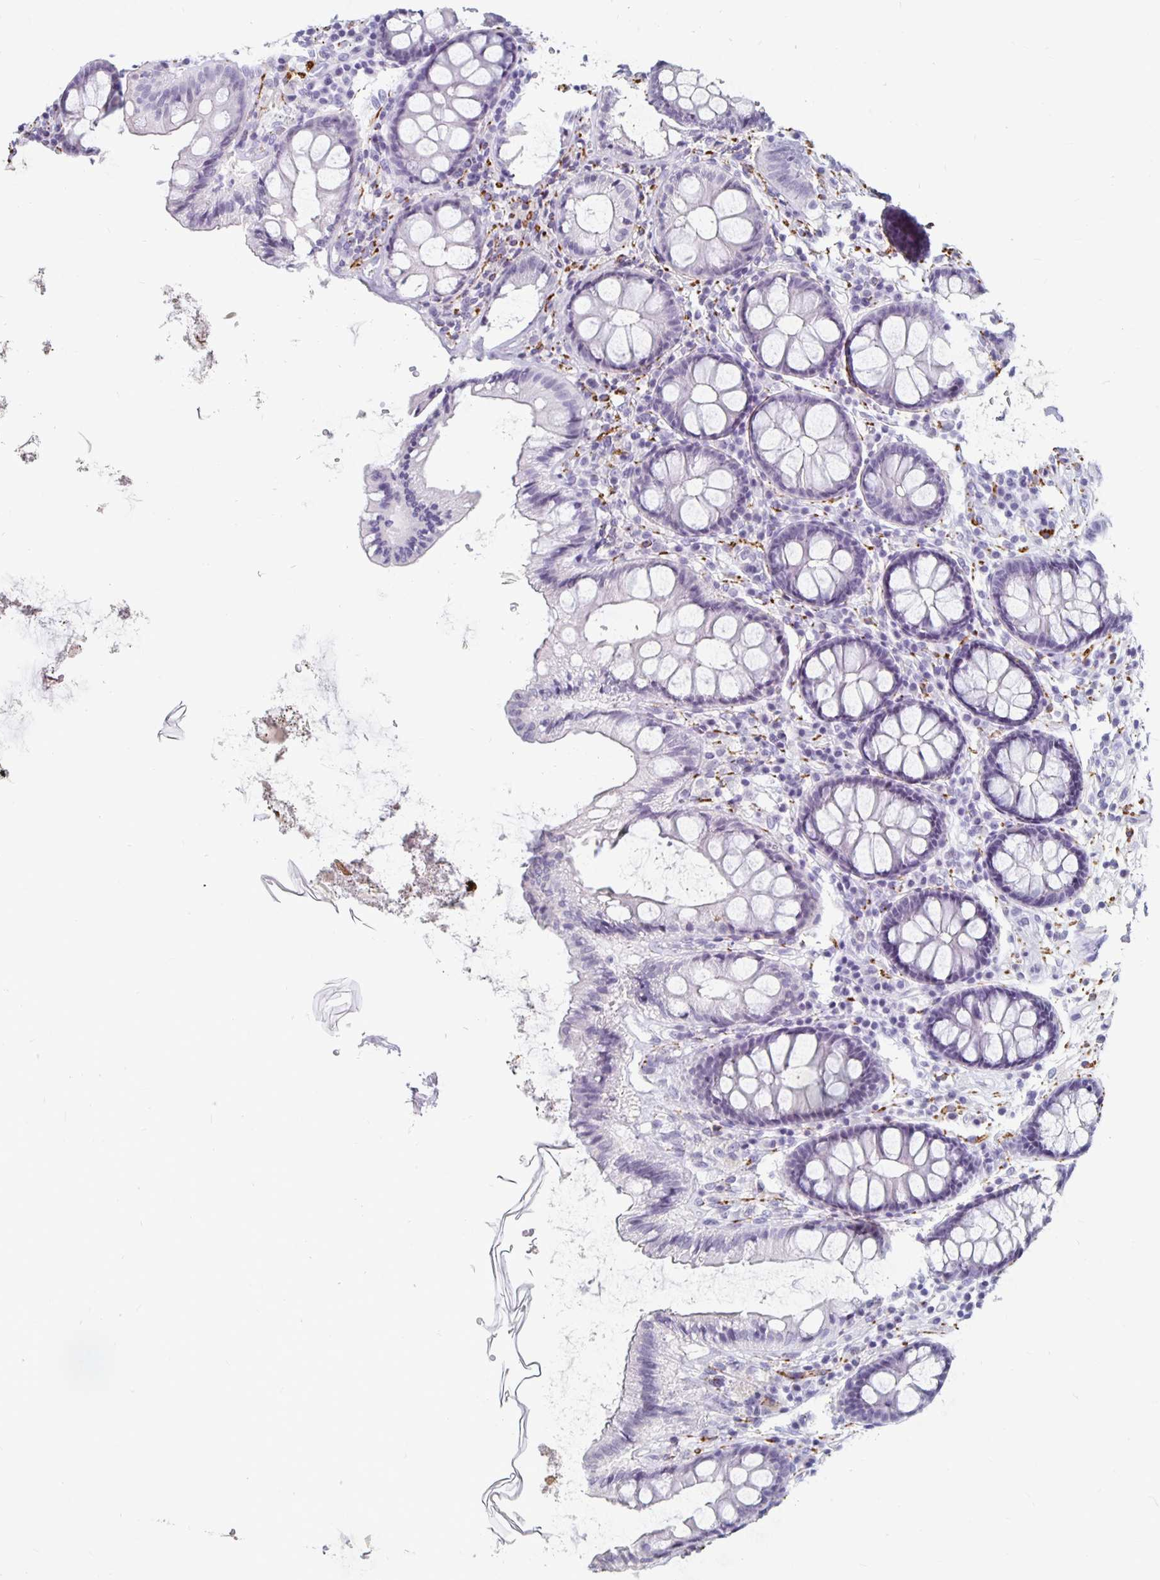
{"staining": {"intensity": "negative", "quantity": "none", "location": "none"}, "tissue": "colon", "cell_type": "Glandular cells", "image_type": "normal", "snomed": [{"axis": "morphology", "description": "Normal tissue, NOS"}, {"axis": "topography", "description": "Colon"}], "caption": "IHC photomicrograph of normal colon: colon stained with DAB displays no significant protein expression in glandular cells. (DAB (3,3'-diaminobenzidine) IHC visualized using brightfield microscopy, high magnification).", "gene": "KCNQ2", "patient": {"sex": "male", "age": 84}}